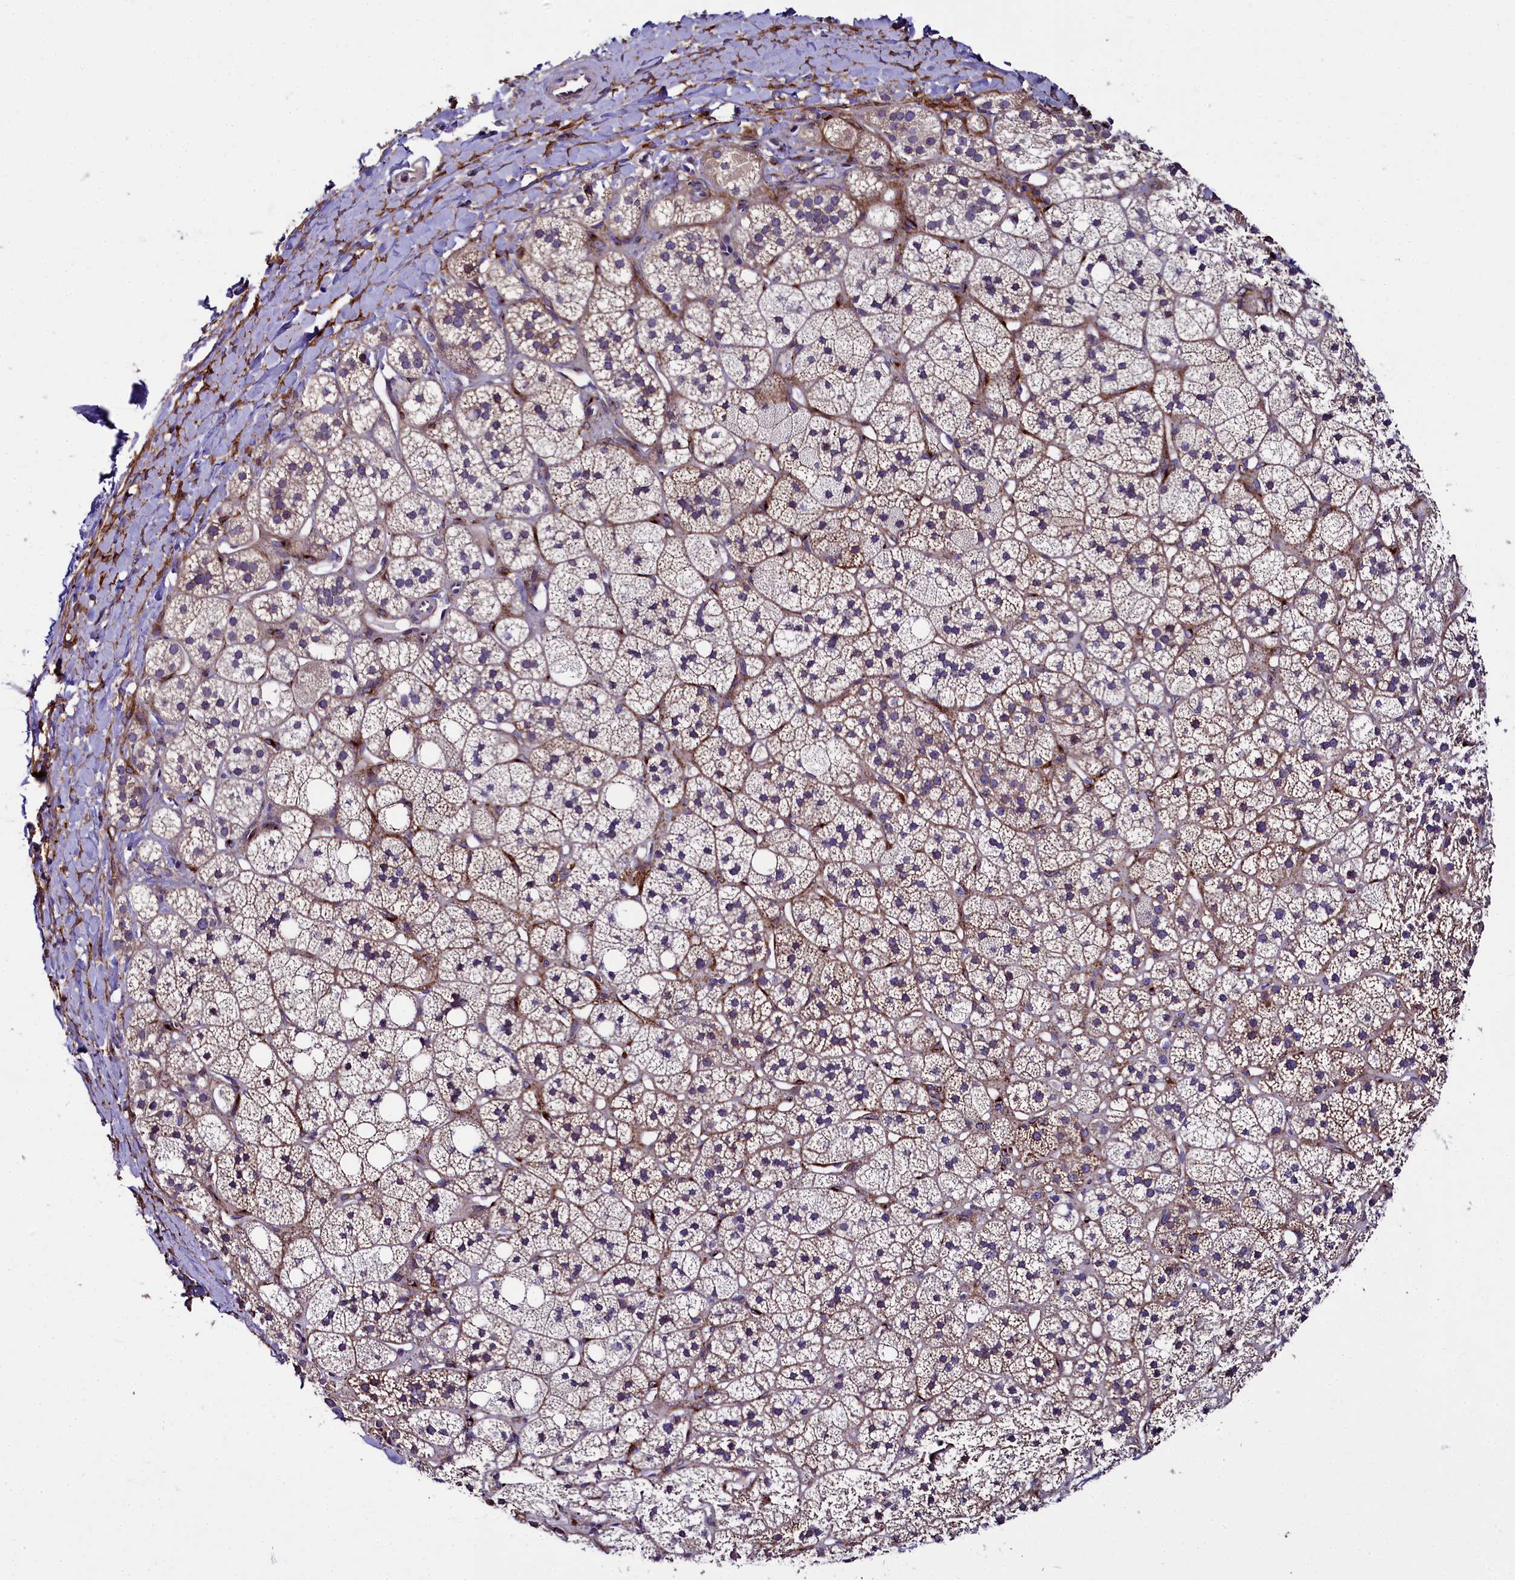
{"staining": {"intensity": "moderate", "quantity": "25%-75%", "location": "cytoplasmic/membranous"}, "tissue": "adrenal gland", "cell_type": "Glandular cells", "image_type": "normal", "snomed": [{"axis": "morphology", "description": "Normal tissue, NOS"}, {"axis": "topography", "description": "Adrenal gland"}], "caption": "Adrenal gland stained with a protein marker displays moderate staining in glandular cells.", "gene": "MRC2", "patient": {"sex": "male", "age": 61}}